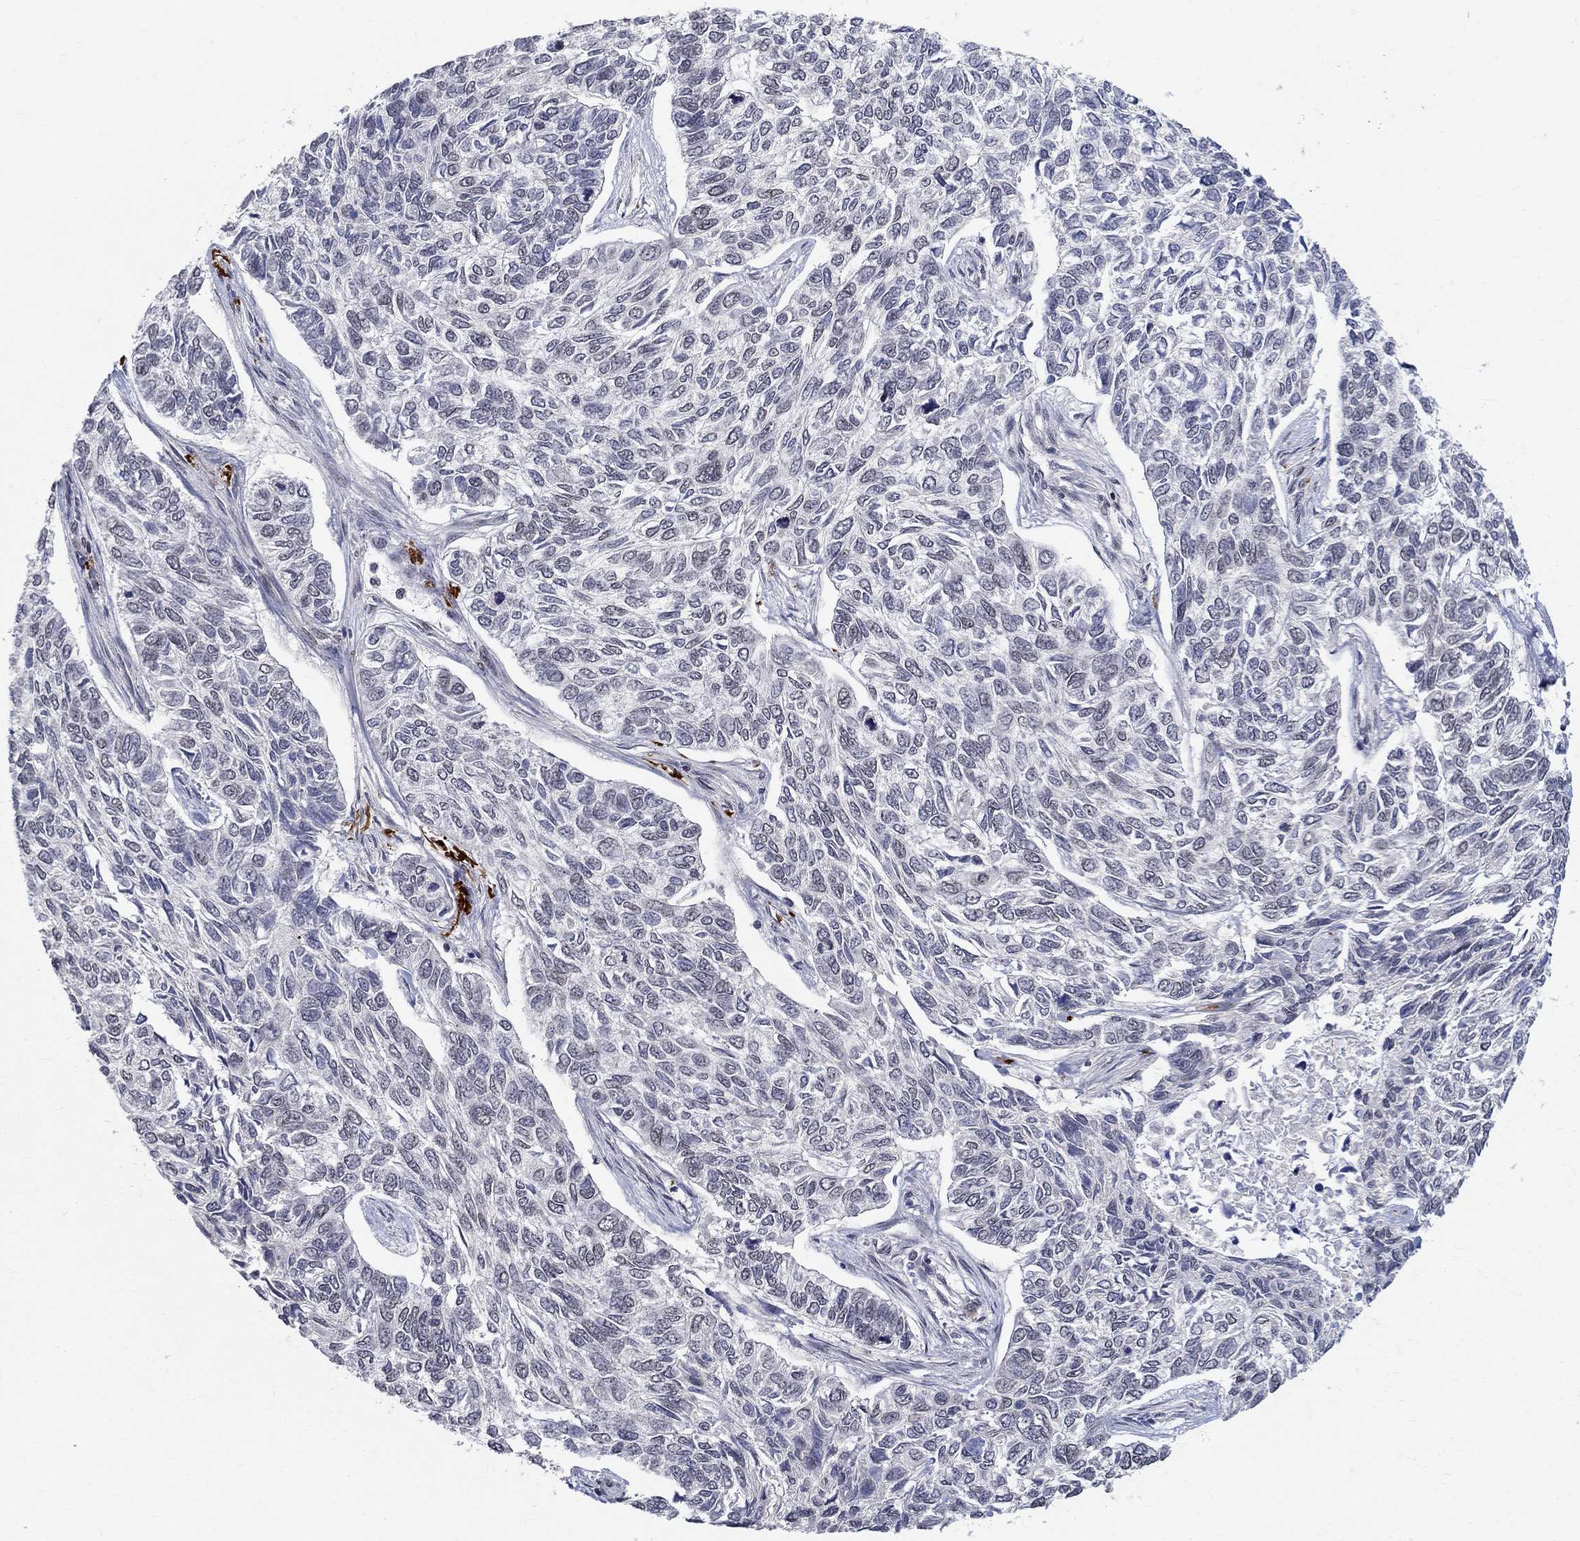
{"staining": {"intensity": "negative", "quantity": "none", "location": "none"}, "tissue": "skin cancer", "cell_type": "Tumor cells", "image_type": "cancer", "snomed": [{"axis": "morphology", "description": "Basal cell carcinoma"}, {"axis": "topography", "description": "Skin"}], "caption": "The immunohistochemistry histopathology image has no significant expression in tumor cells of skin cancer tissue.", "gene": "KLF12", "patient": {"sex": "female", "age": 65}}